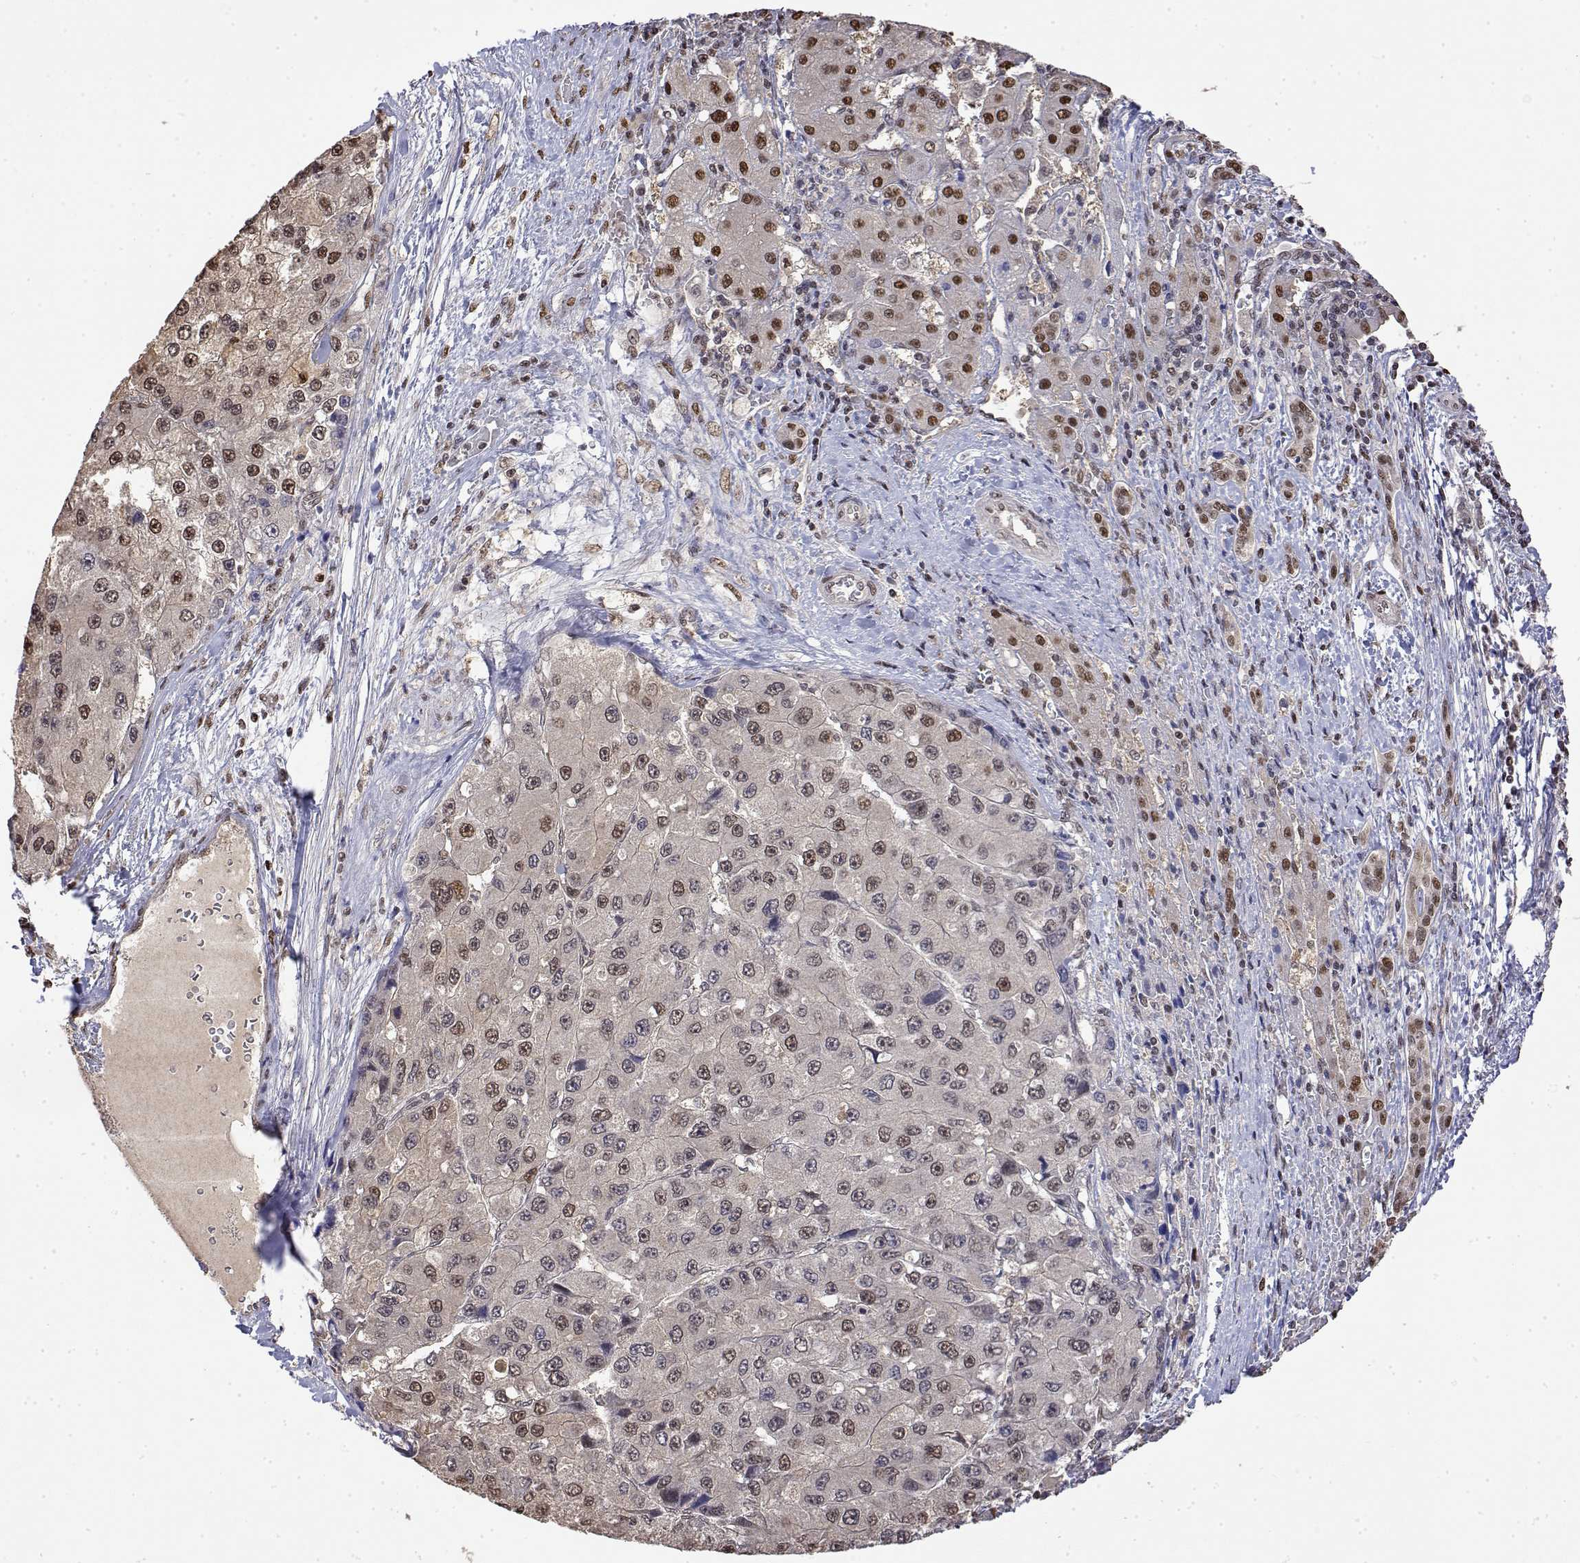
{"staining": {"intensity": "moderate", "quantity": "<25%", "location": "nuclear"}, "tissue": "liver cancer", "cell_type": "Tumor cells", "image_type": "cancer", "snomed": [{"axis": "morphology", "description": "Carcinoma, Hepatocellular, NOS"}, {"axis": "topography", "description": "Liver"}], "caption": "IHC (DAB) staining of human liver cancer displays moderate nuclear protein expression in about <25% of tumor cells.", "gene": "TPI1", "patient": {"sex": "female", "age": 73}}